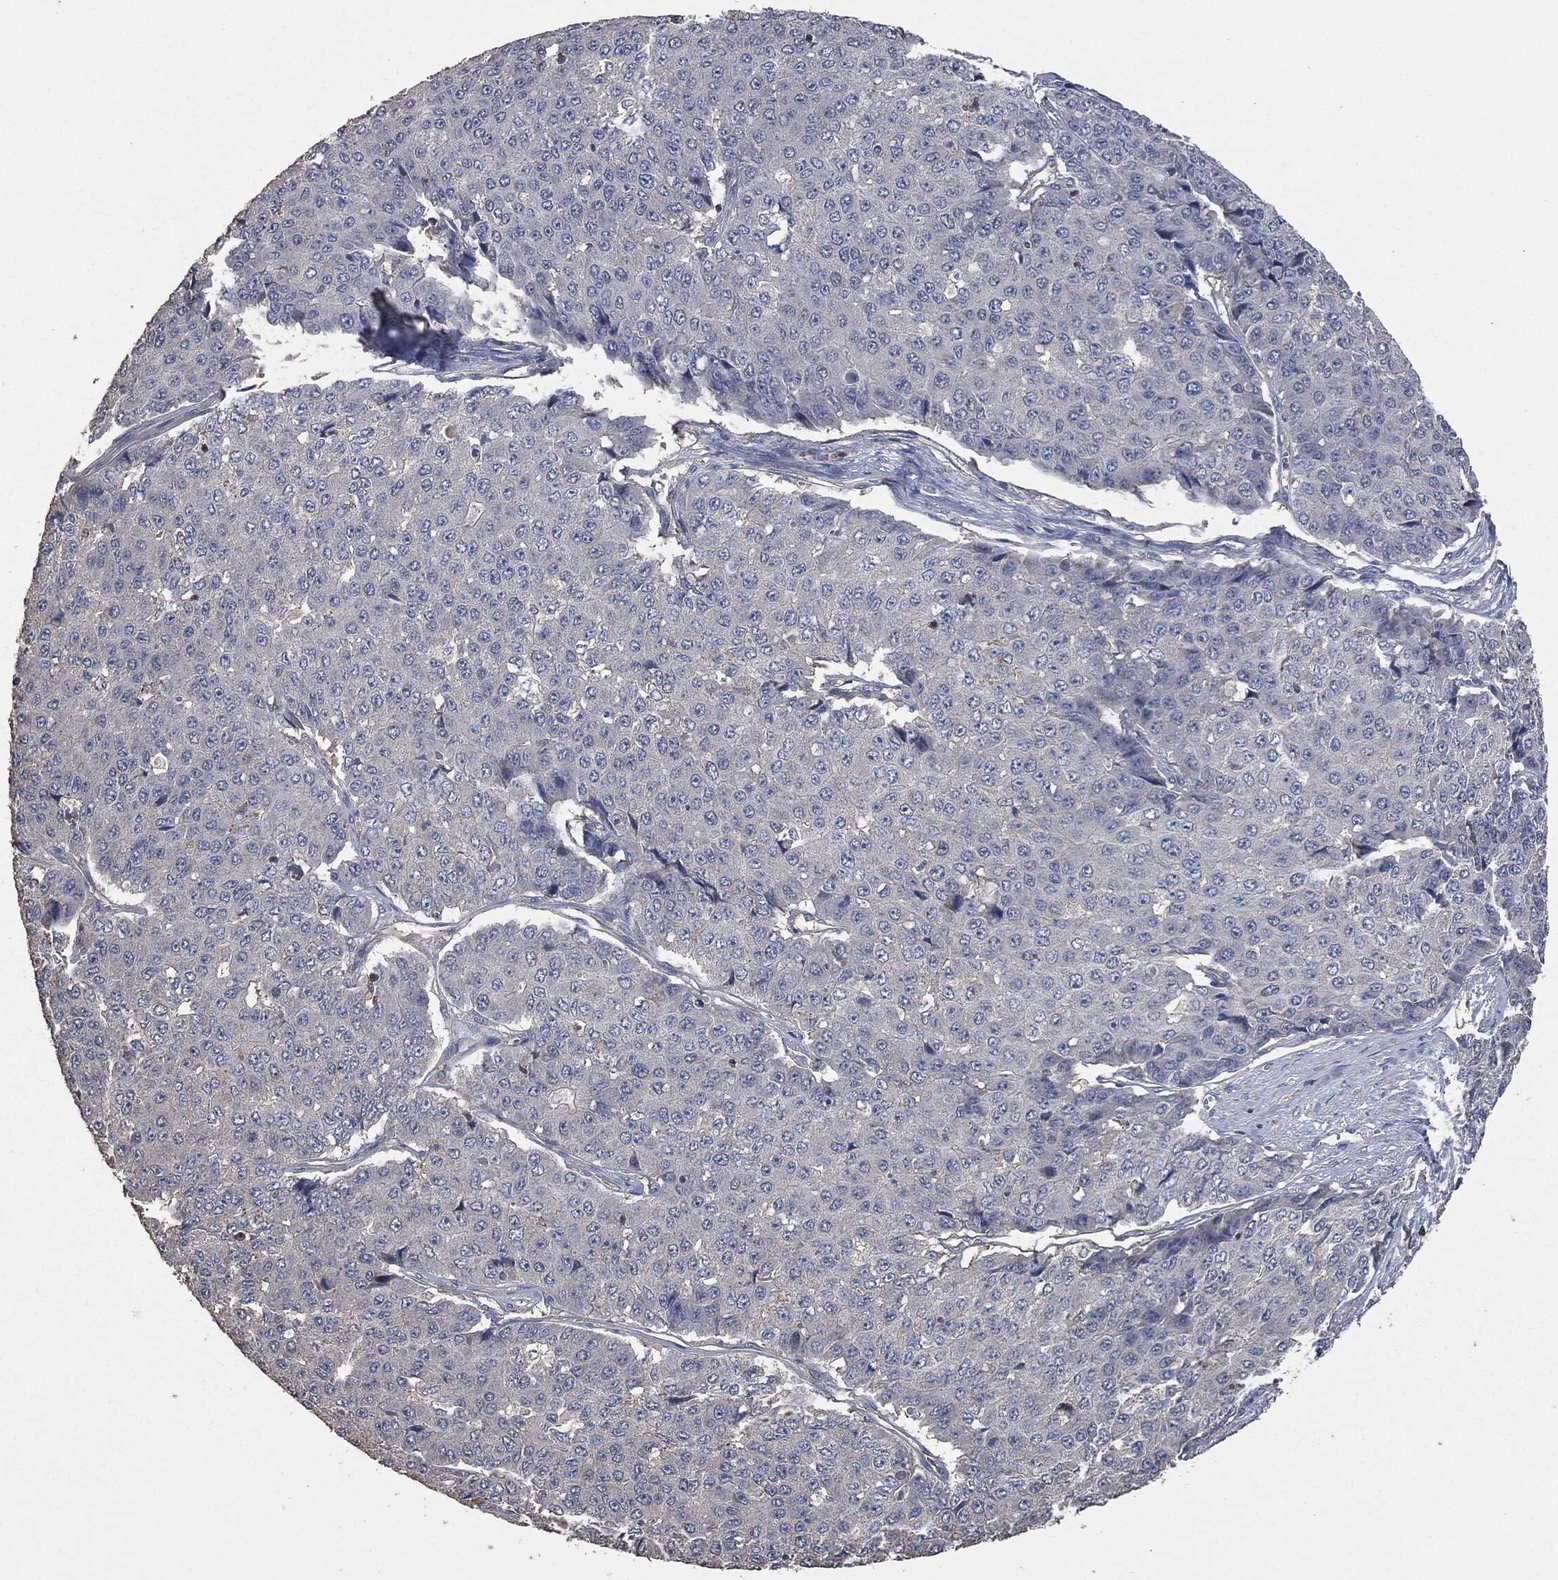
{"staining": {"intensity": "negative", "quantity": "none", "location": "none"}, "tissue": "pancreatic cancer", "cell_type": "Tumor cells", "image_type": "cancer", "snomed": [{"axis": "morphology", "description": "Normal tissue, NOS"}, {"axis": "morphology", "description": "Adenocarcinoma, NOS"}, {"axis": "topography", "description": "Pancreas"}, {"axis": "topography", "description": "Duodenum"}], "caption": "DAB (3,3'-diaminobenzidine) immunohistochemical staining of pancreatic cancer (adenocarcinoma) demonstrates no significant staining in tumor cells.", "gene": "MSLN", "patient": {"sex": "male", "age": 50}}